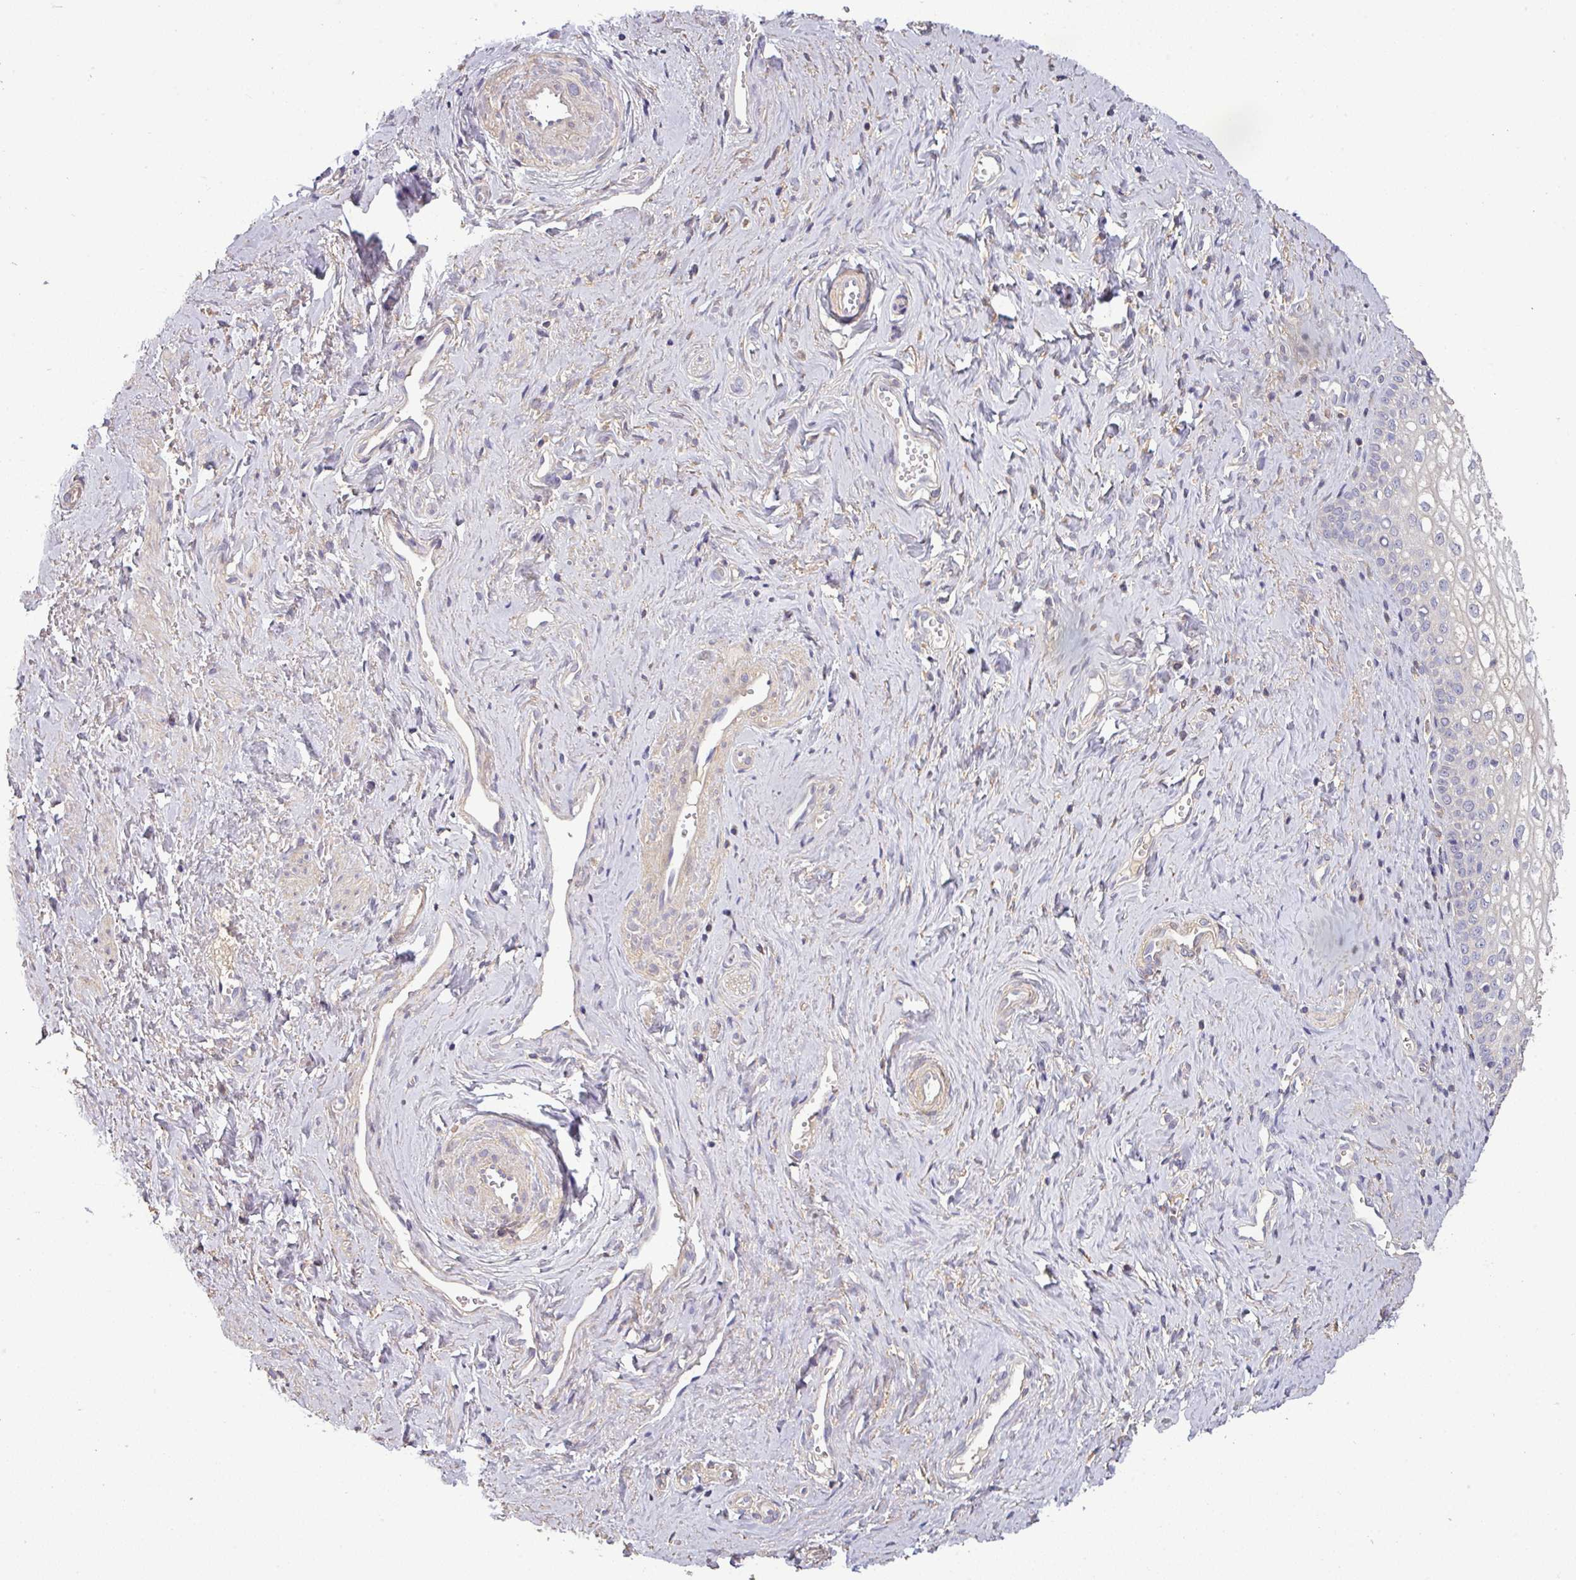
{"staining": {"intensity": "negative", "quantity": "none", "location": "none"}, "tissue": "vagina", "cell_type": "Squamous epithelial cells", "image_type": "normal", "snomed": [{"axis": "morphology", "description": "Normal tissue, NOS"}, {"axis": "topography", "description": "Vagina"}], "caption": "Immunohistochemistry of benign human vagina exhibits no expression in squamous epithelial cells. The staining is performed using DAB (3,3'-diaminobenzidine) brown chromogen with nuclei counter-stained in using hematoxylin.", "gene": "ISLR", "patient": {"sex": "female", "age": 59}}